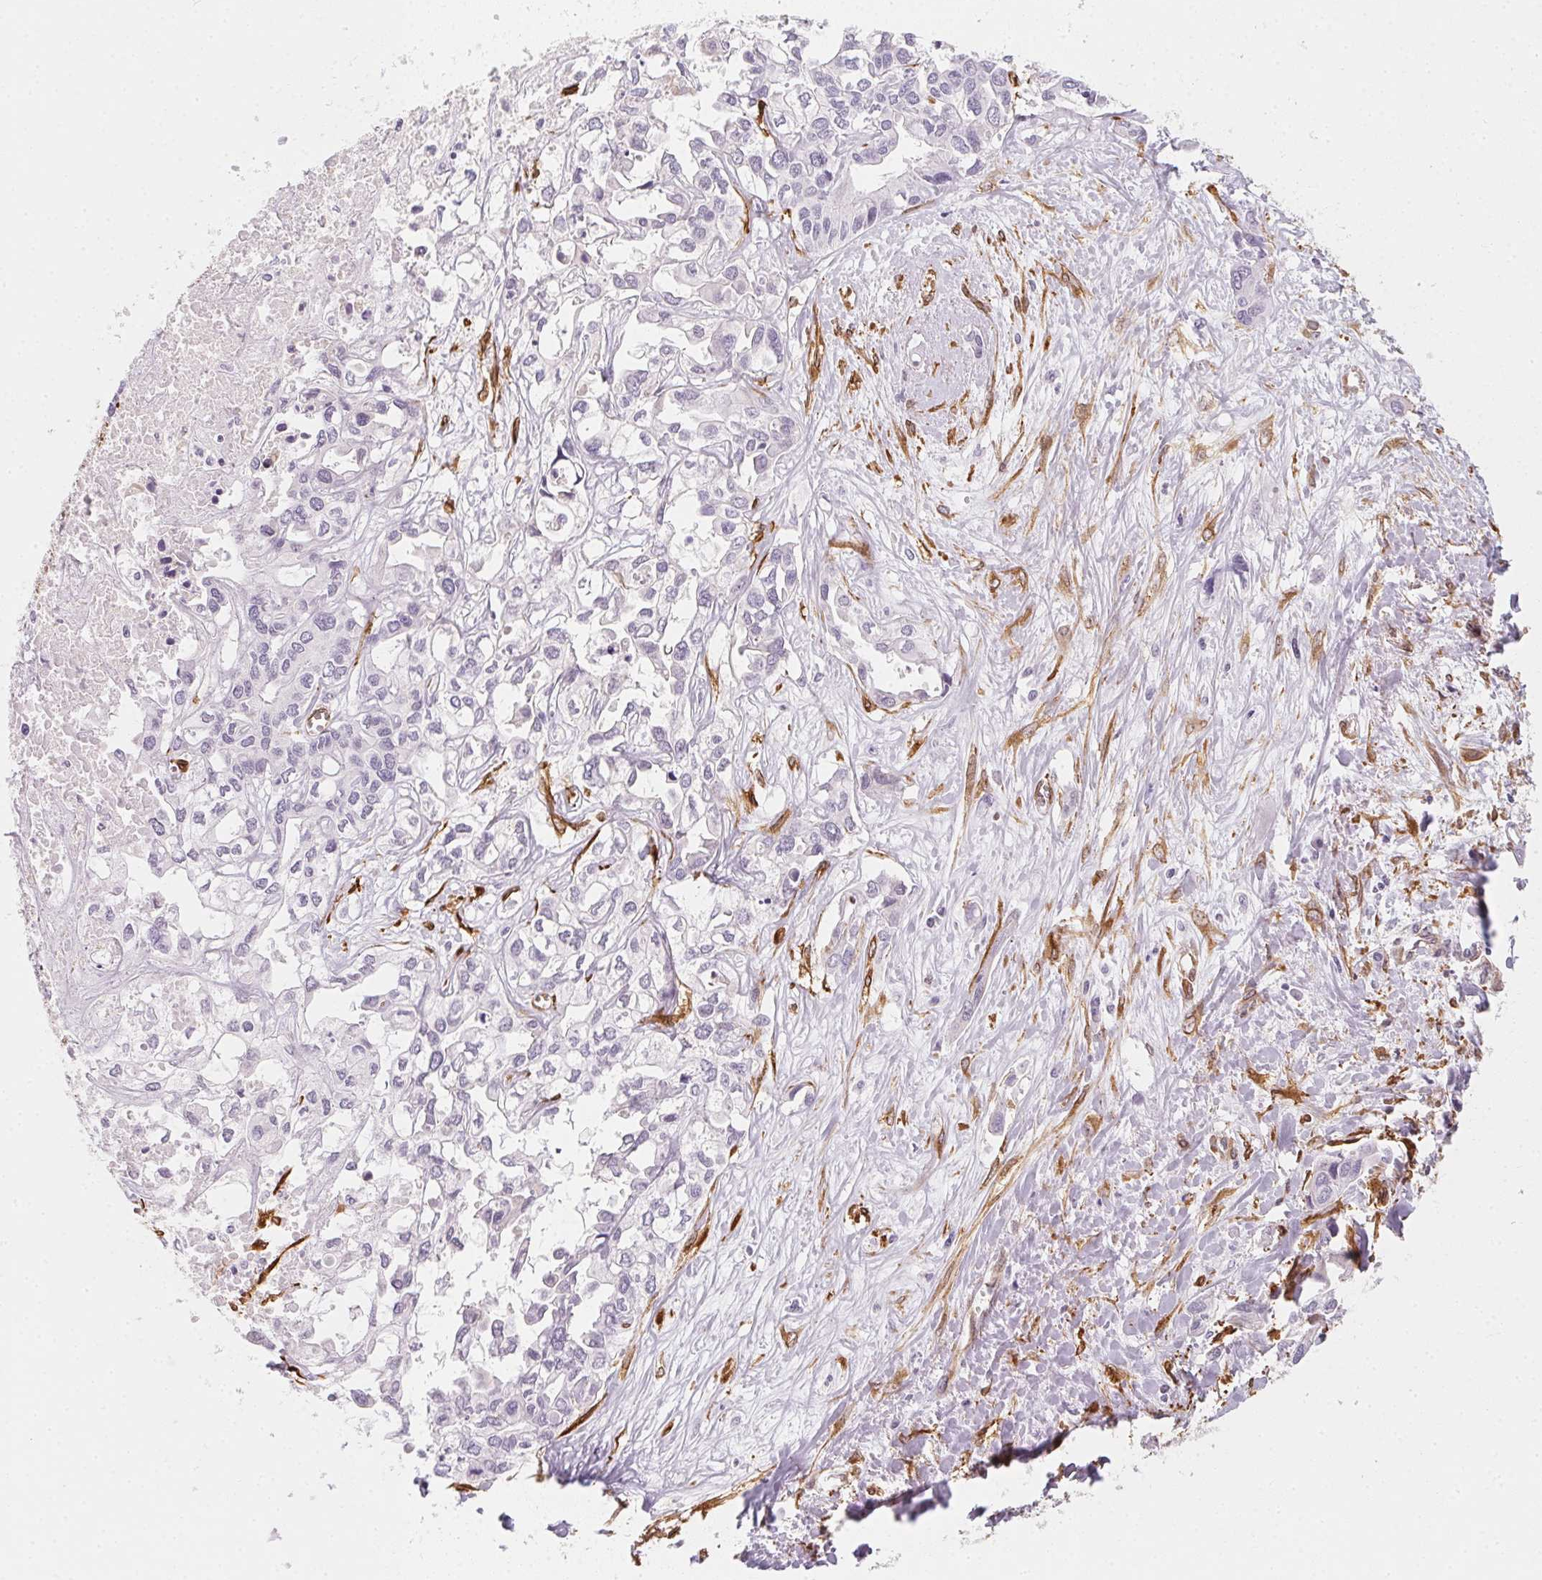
{"staining": {"intensity": "negative", "quantity": "none", "location": "none"}, "tissue": "liver cancer", "cell_type": "Tumor cells", "image_type": "cancer", "snomed": [{"axis": "morphology", "description": "Cholangiocarcinoma"}, {"axis": "topography", "description": "Liver"}], "caption": "Histopathology image shows no significant protein expression in tumor cells of liver cancer (cholangiocarcinoma). The staining is performed using DAB brown chromogen with nuclei counter-stained in using hematoxylin.", "gene": "RSBN1", "patient": {"sex": "female", "age": 64}}